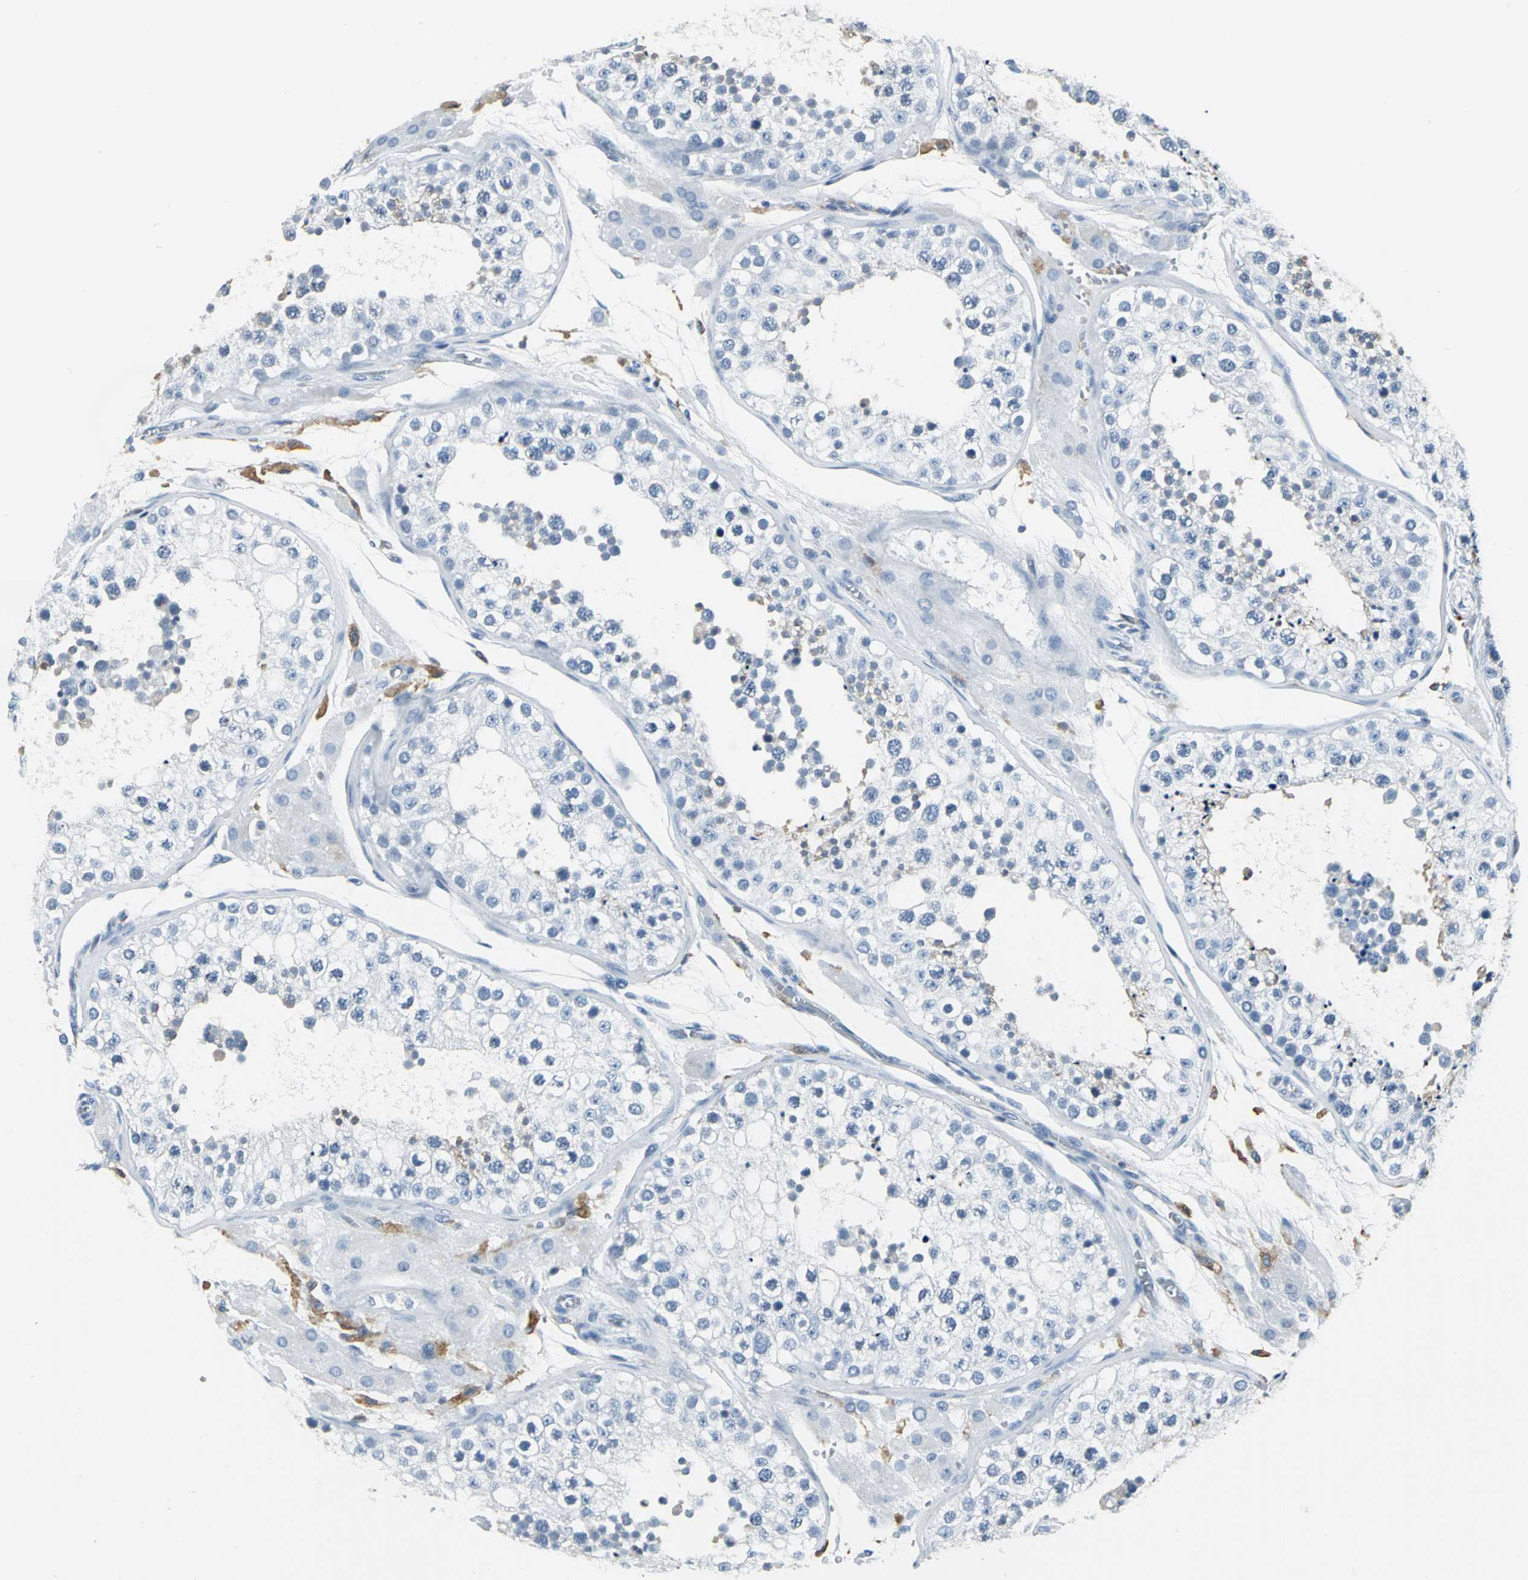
{"staining": {"intensity": "weak", "quantity": "<25%", "location": "cytoplasmic/membranous"}, "tissue": "testis", "cell_type": "Cells in seminiferous ducts", "image_type": "normal", "snomed": [{"axis": "morphology", "description": "Normal tissue, NOS"}, {"axis": "topography", "description": "Testis"}], "caption": "Cells in seminiferous ducts are negative for brown protein staining in normal testis. (DAB (3,3'-diaminobenzidine) immunohistochemistry (IHC), high magnification).", "gene": "IQGAP2", "patient": {"sex": "male", "age": 26}}